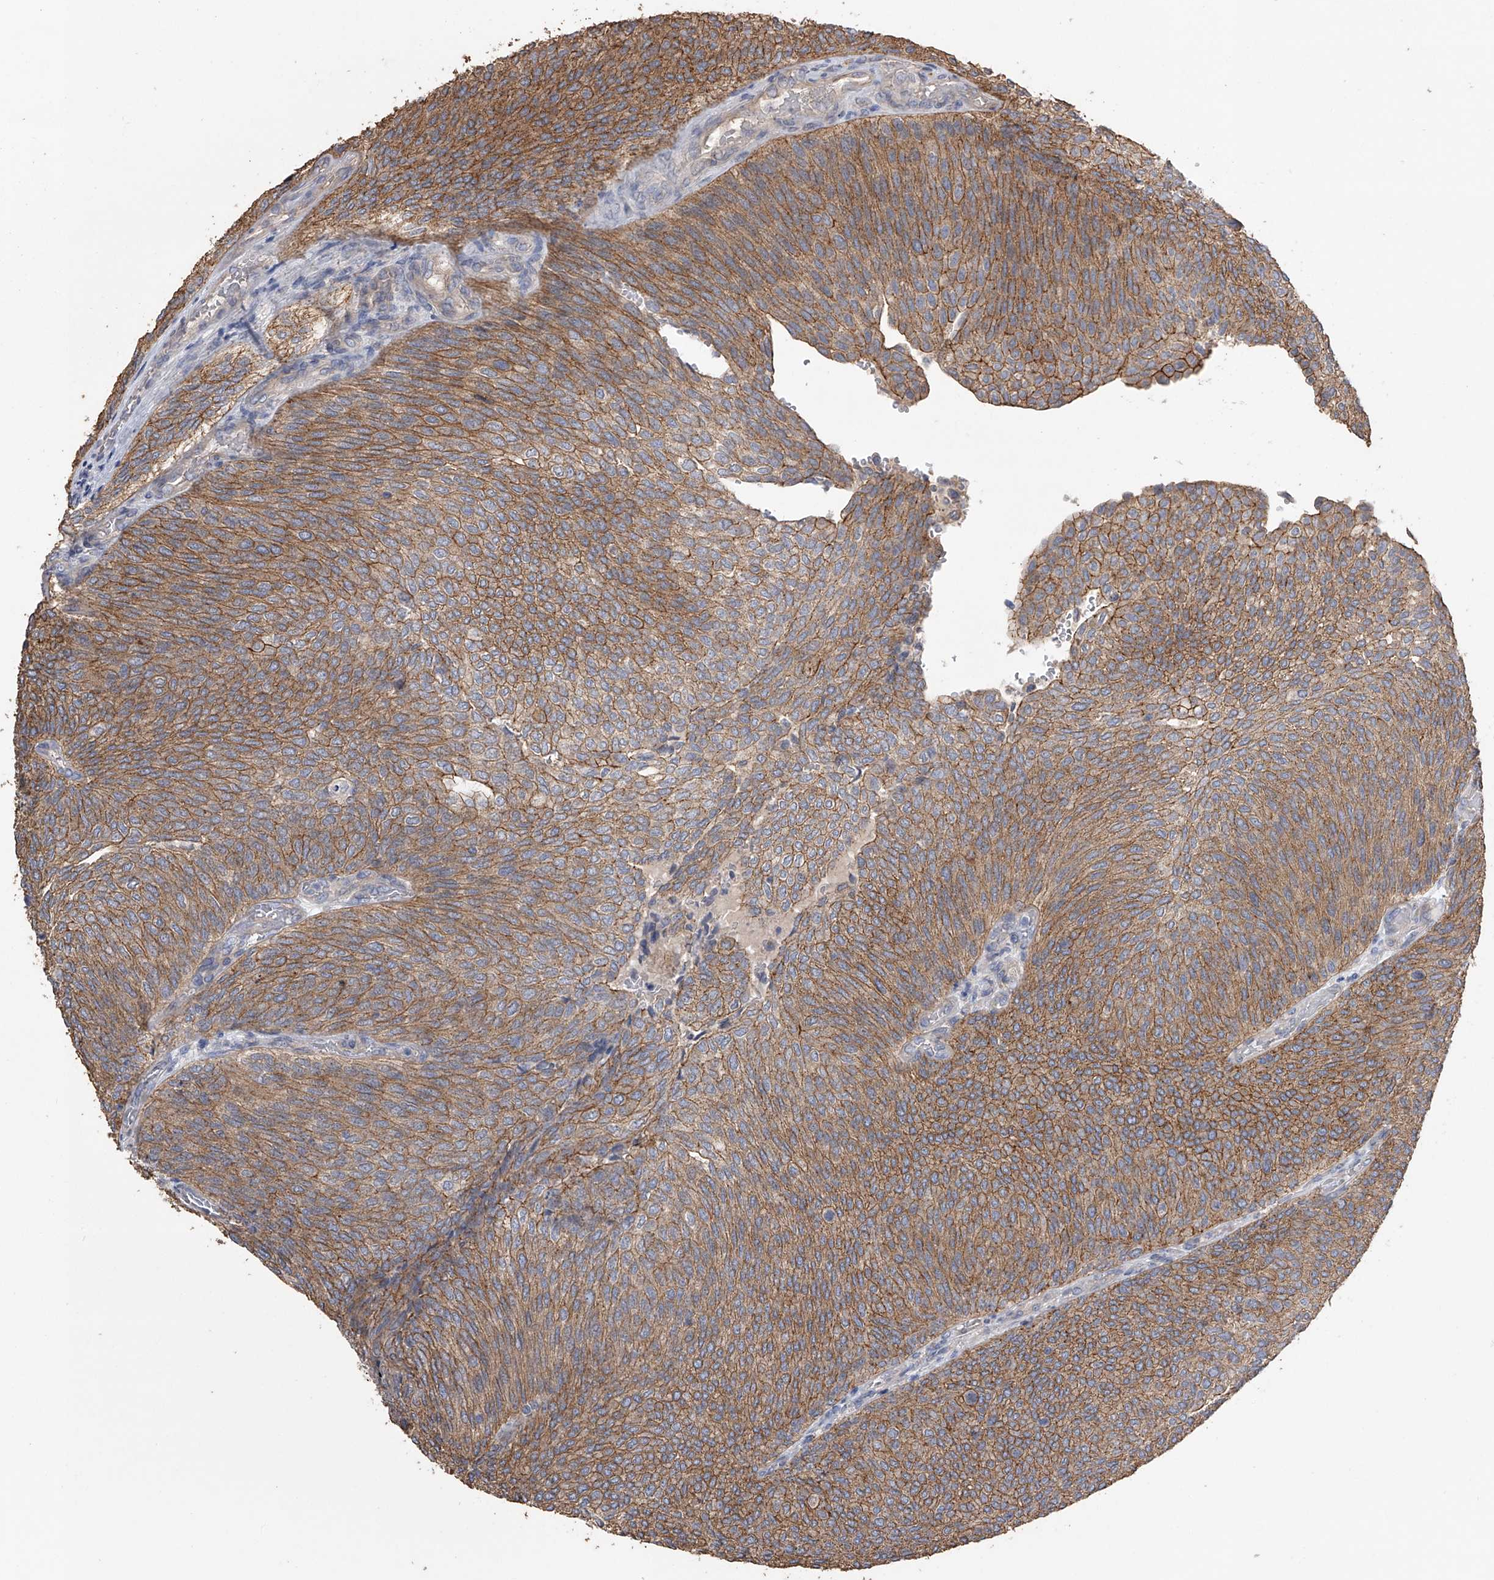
{"staining": {"intensity": "moderate", "quantity": ">75%", "location": "cytoplasmic/membranous"}, "tissue": "urothelial cancer", "cell_type": "Tumor cells", "image_type": "cancer", "snomed": [{"axis": "morphology", "description": "Urothelial carcinoma, Low grade"}, {"axis": "topography", "description": "Urinary bladder"}], "caption": "This is an image of IHC staining of urothelial cancer, which shows moderate staining in the cytoplasmic/membranous of tumor cells.", "gene": "ZNF343", "patient": {"sex": "female", "age": 79}}